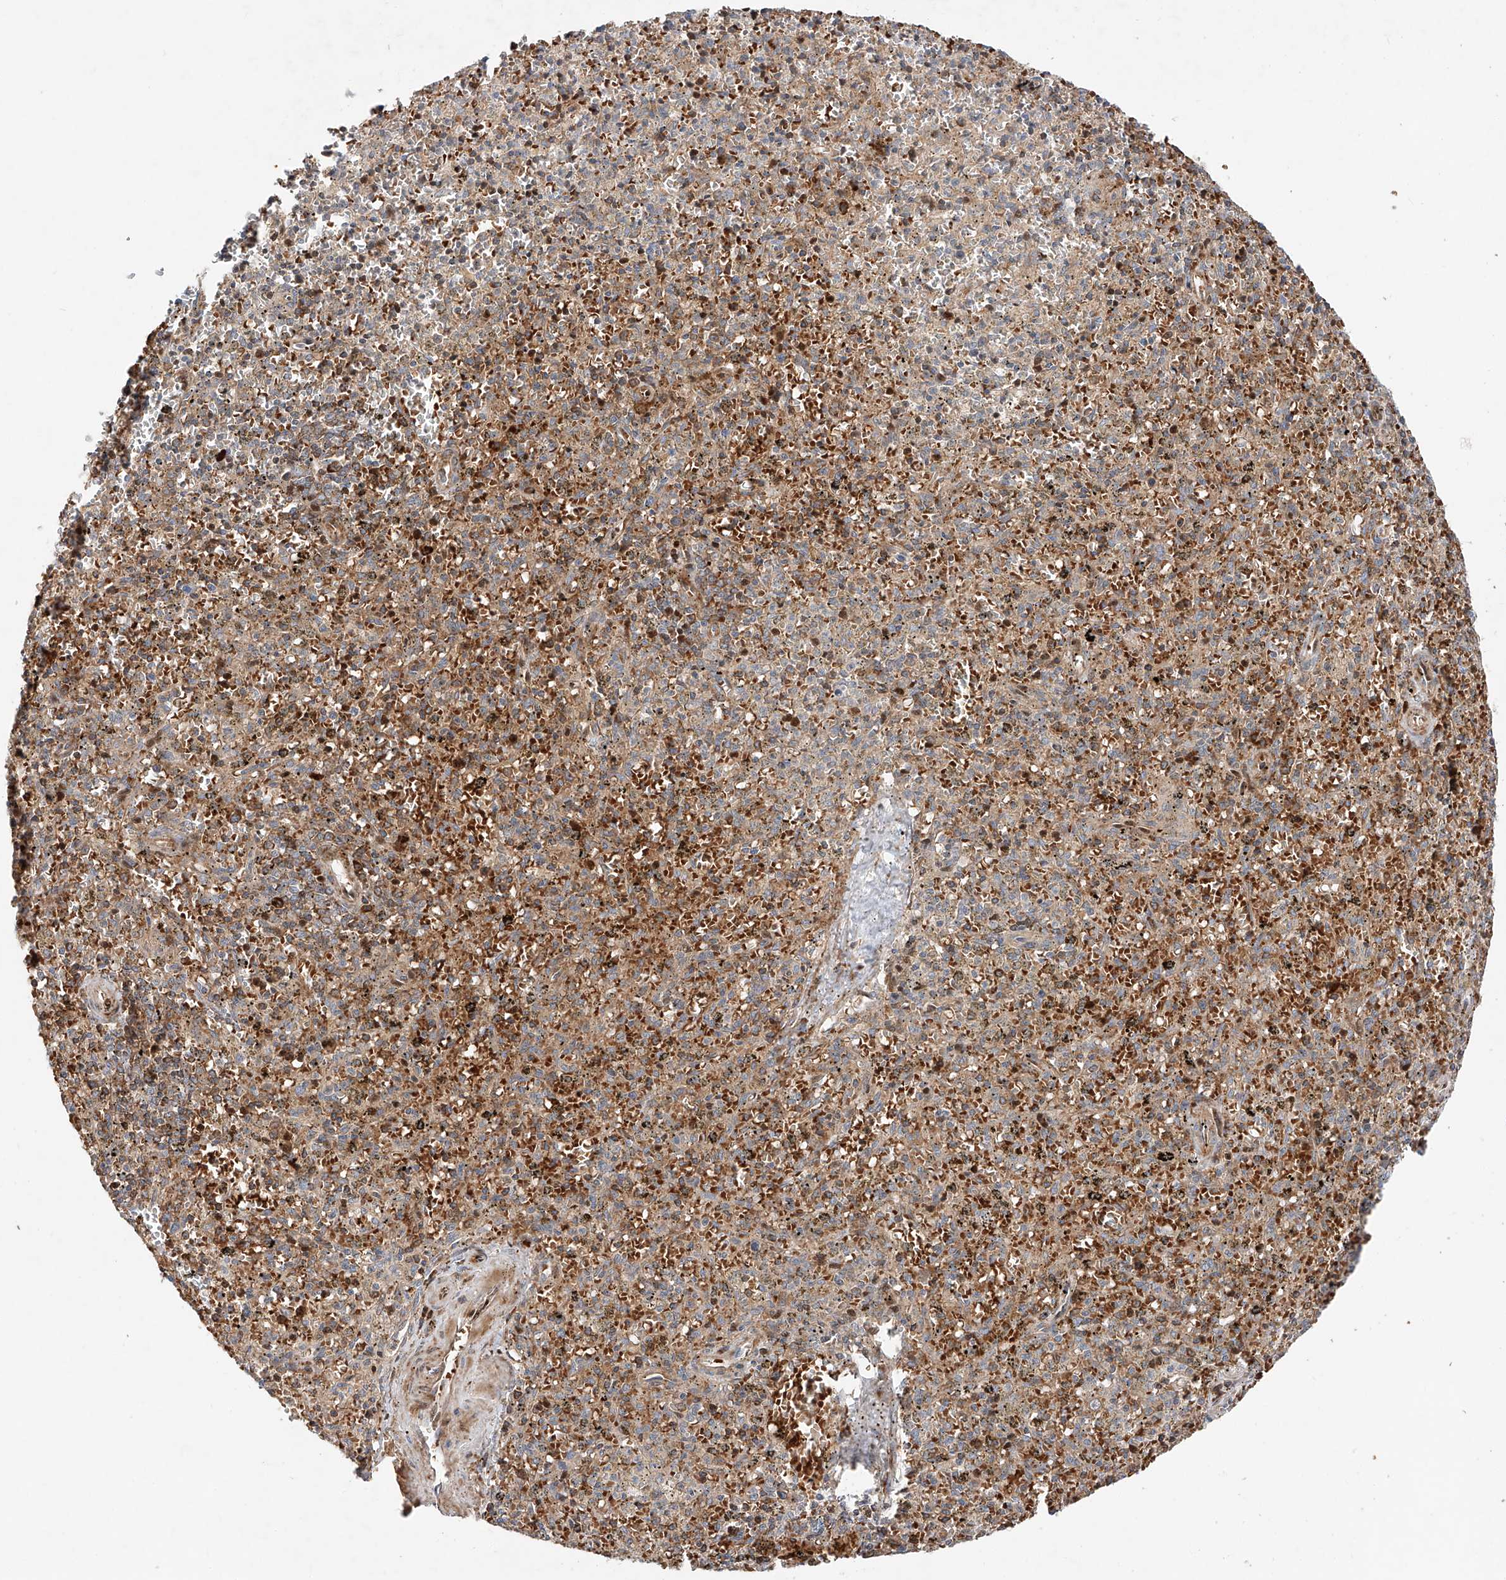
{"staining": {"intensity": "negative", "quantity": "none", "location": "none"}, "tissue": "spleen", "cell_type": "Cells in red pulp", "image_type": "normal", "snomed": [{"axis": "morphology", "description": "Normal tissue, NOS"}, {"axis": "topography", "description": "Spleen"}], "caption": "Protein analysis of normal spleen demonstrates no significant positivity in cells in red pulp. (DAB immunohistochemistry visualized using brightfield microscopy, high magnification).", "gene": "USF3", "patient": {"sex": "male", "age": 72}}